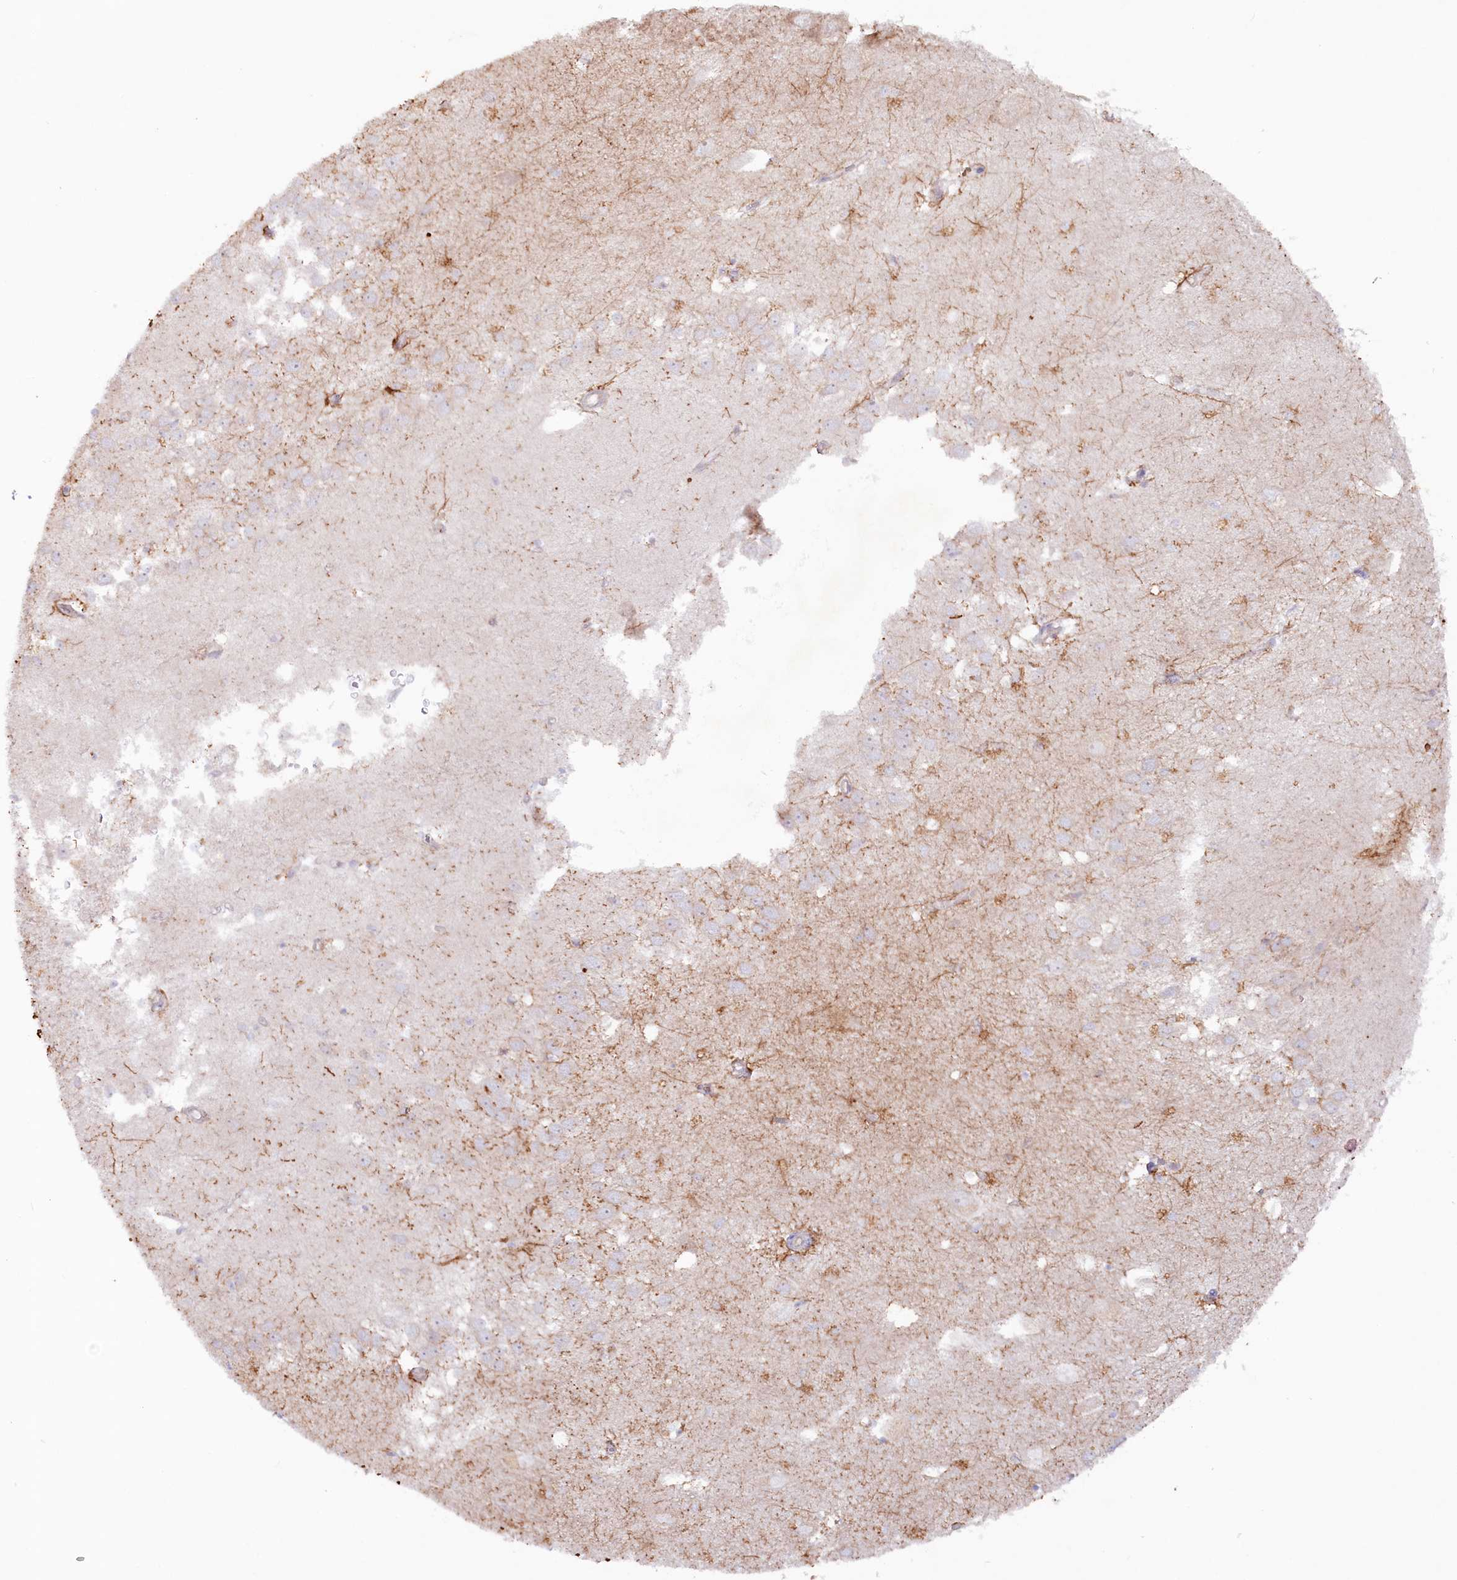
{"staining": {"intensity": "moderate", "quantity": "<25%", "location": "cytoplasmic/membranous"}, "tissue": "hippocampus", "cell_type": "Glial cells", "image_type": "normal", "snomed": [{"axis": "morphology", "description": "Normal tissue, NOS"}, {"axis": "topography", "description": "Hippocampus"}], "caption": "Immunohistochemistry (IHC) of unremarkable hippocampus demonstrates low levels of moderate cytoplasmic/membranous staining in approximately <25% of glial cells.", "gene": "TNIP1", "patient": {"sex": "female", "age": 64}}